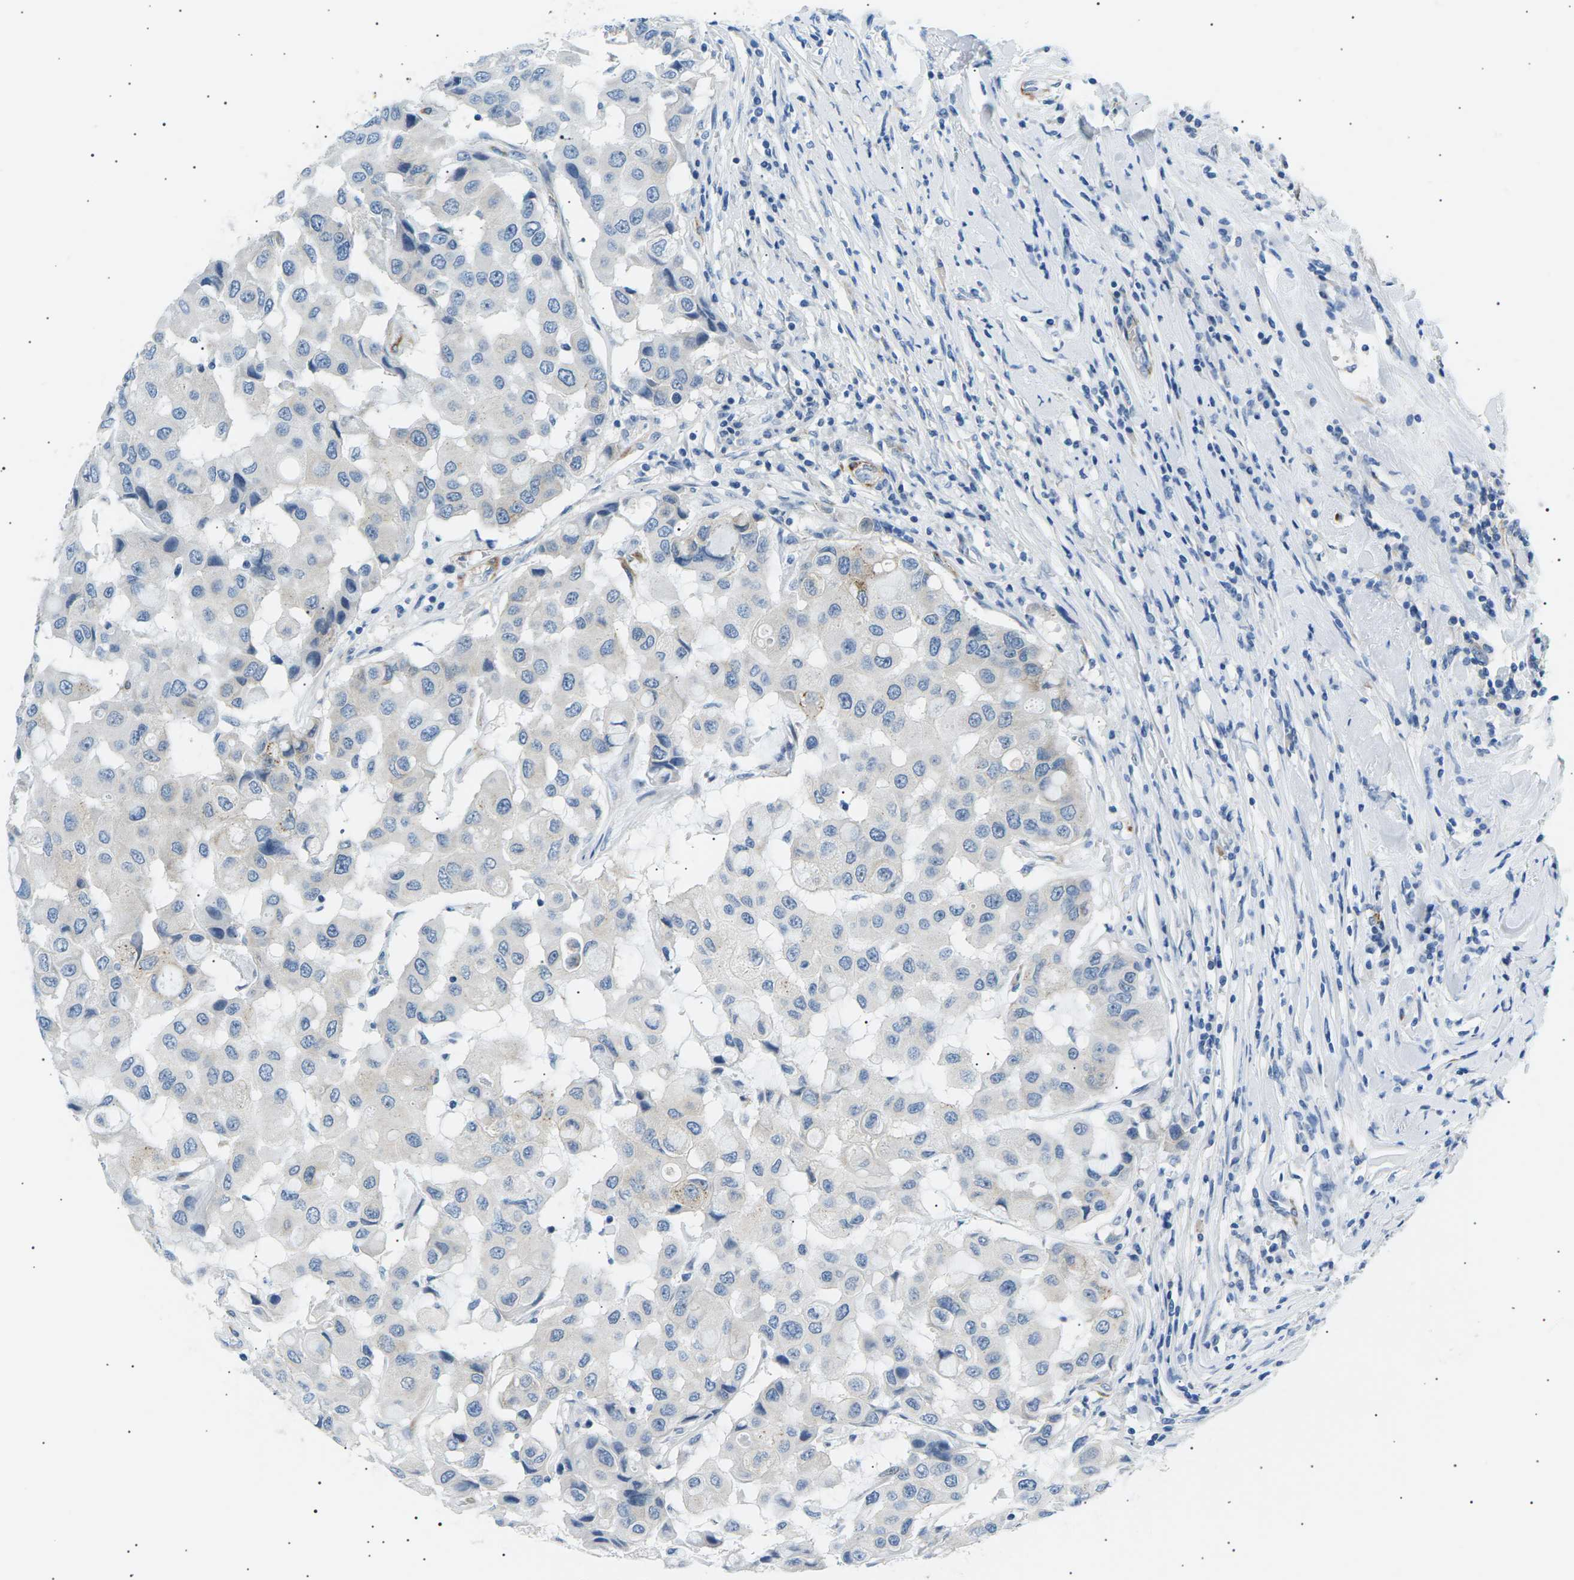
{"staining": {"intensity": "negative", "quantity": "none", "location": "none"}, "tissue": "breast cancer", "cell_type": "Tumor cells", "image_type": "cancer", "snomed": [{"axis": "morphology", "description": "Duct carcinoma"}, {"axis": "topography", "description": "Breast"}], "caption": "The photomicrograph reveals no significant staining in tumor cells of invasive ductal carcinoma (breast).", "gene": "SEPTIN5", "patient": {"sex": "female", "age": 27}}